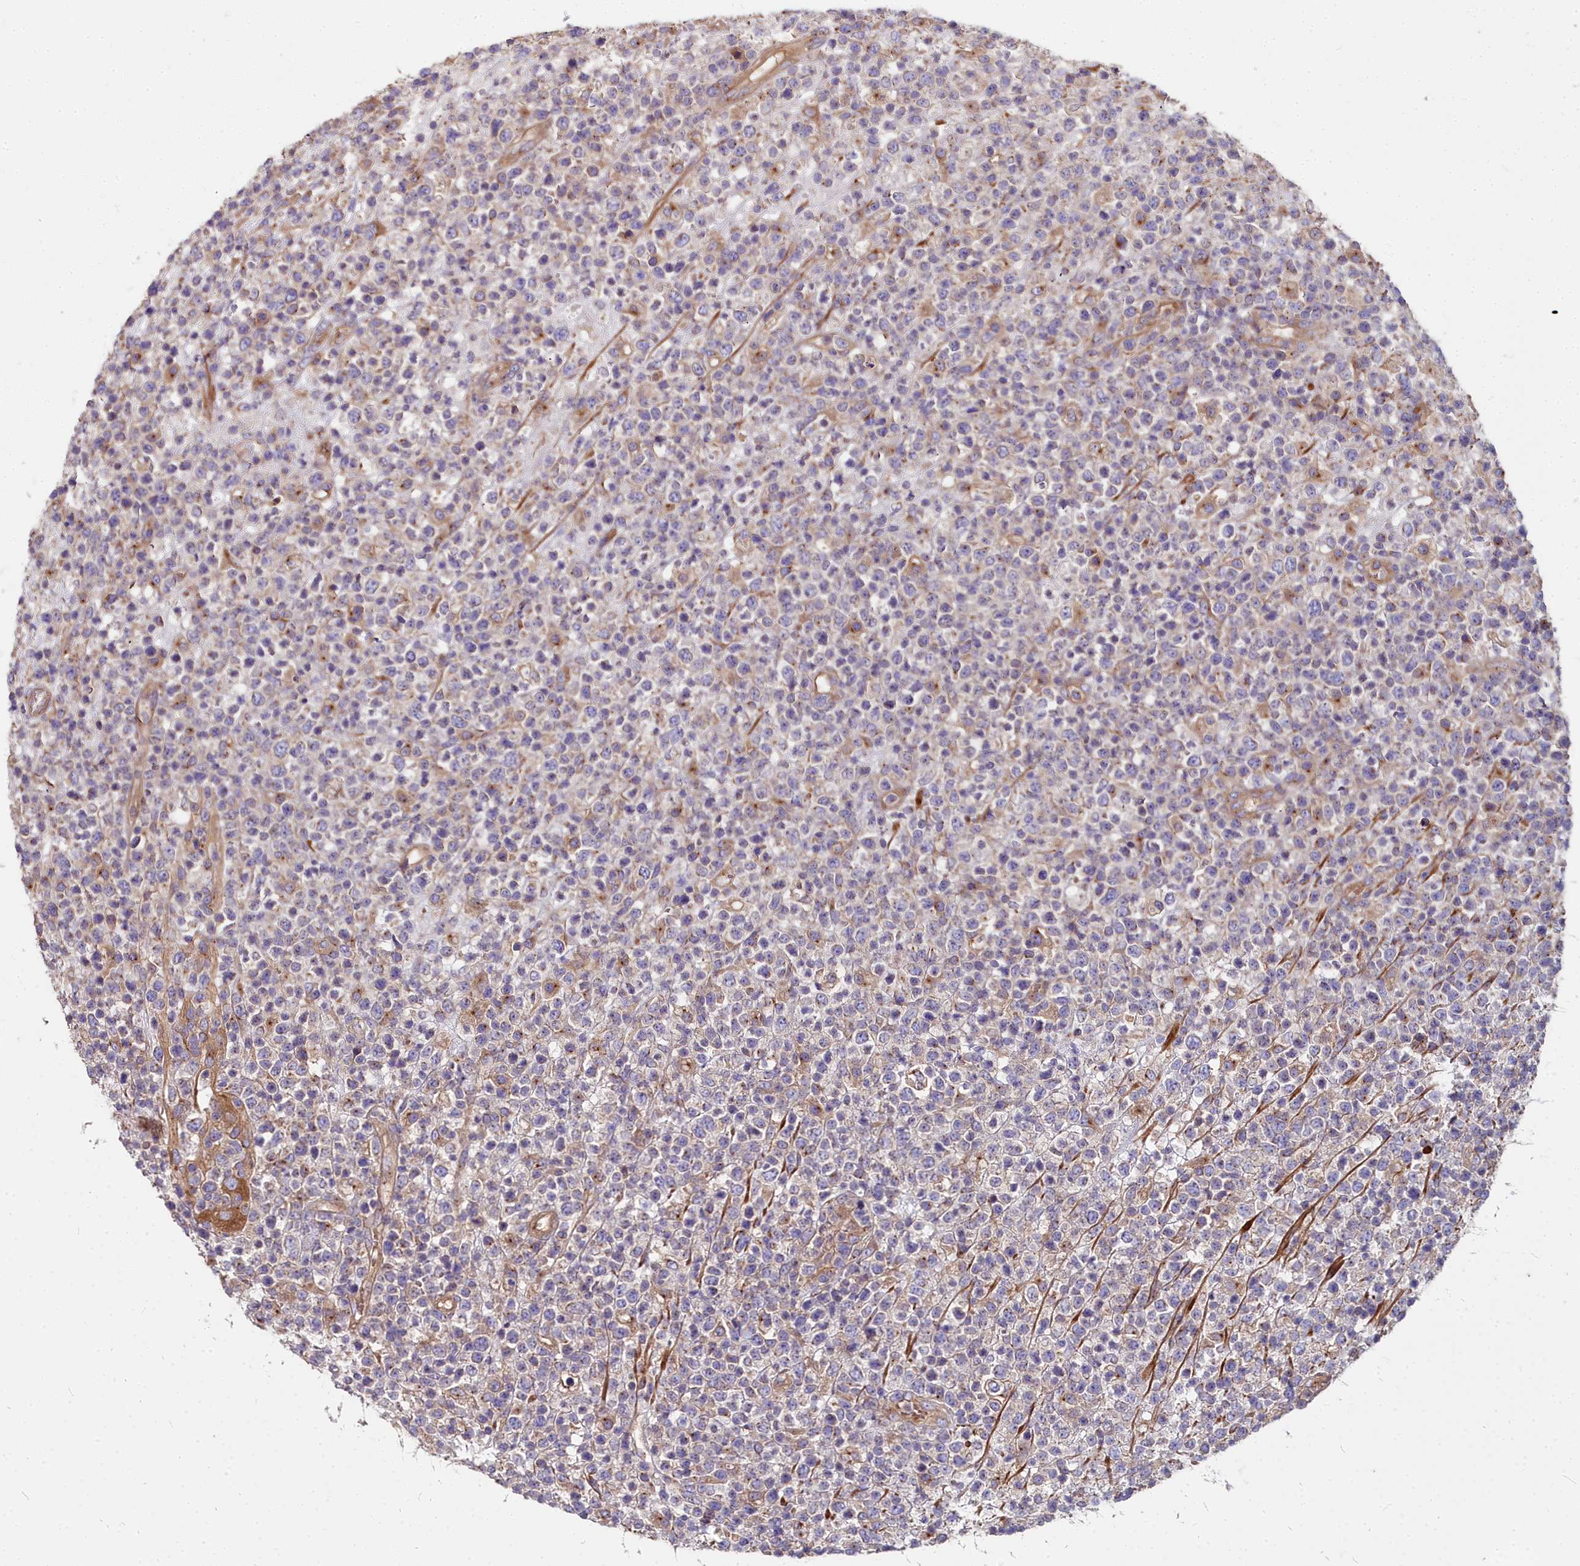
{"staining": {"intensity": "negative", "quantity": "none", "location": "none"}, "tissue": "lymphoma", "cell_type": "Tumor cells", "image_type": "cancer", "snomed": [{"axis": "morphology", "description": "Malignant lymphoma, non-Hodgkin's type, High grade"}, {"axis": "topography", "description": "Colon"}], "caption": "Tumor cells are negative for protein expression in human lymphoma.", "gene": "DCTN3", "patient": {"sex": "female", "age": 53}}